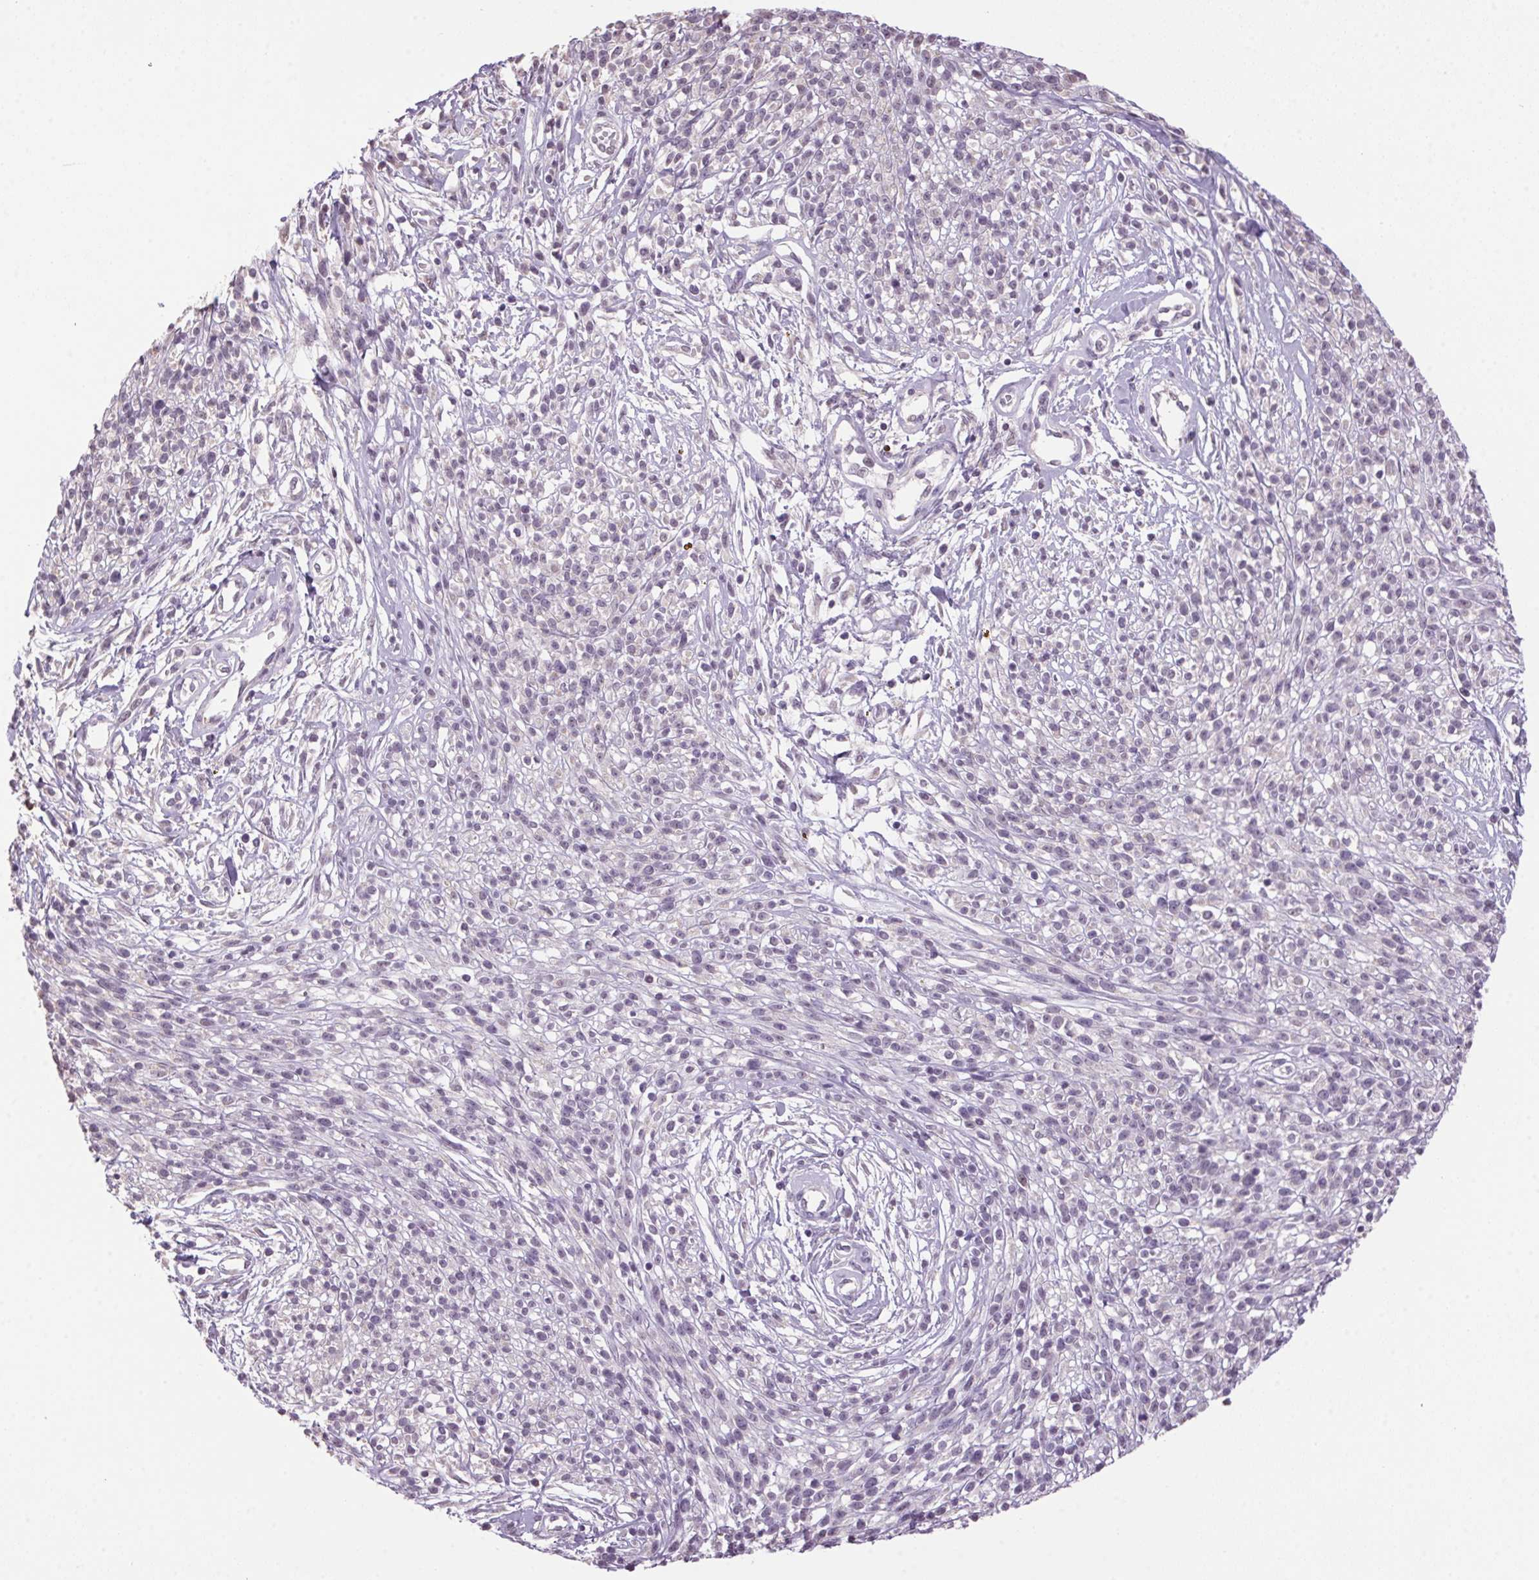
{"staining": {"intensity": "negative", "quantity": "none", "location": "none"}, "tissue": "melanoma", "cell_type": "Tumor cells", "image_type": "cancer", "snomed": [{"axis": "morphology", "description": "Malignant melanoma, NOS"}, {"axis": "topography", "description": "Skin"}, {"axis": "topography", "description": "Skin of trunk"}], "caption": "This is a photomicrograph of immunohistochemistry staining of melanoma, which shows no positivity in tumor cells. (DAB IHC with hematoxylin counter stain).", "gene": "VWA3B", "patient": {"sex": "male", "age": 74}}